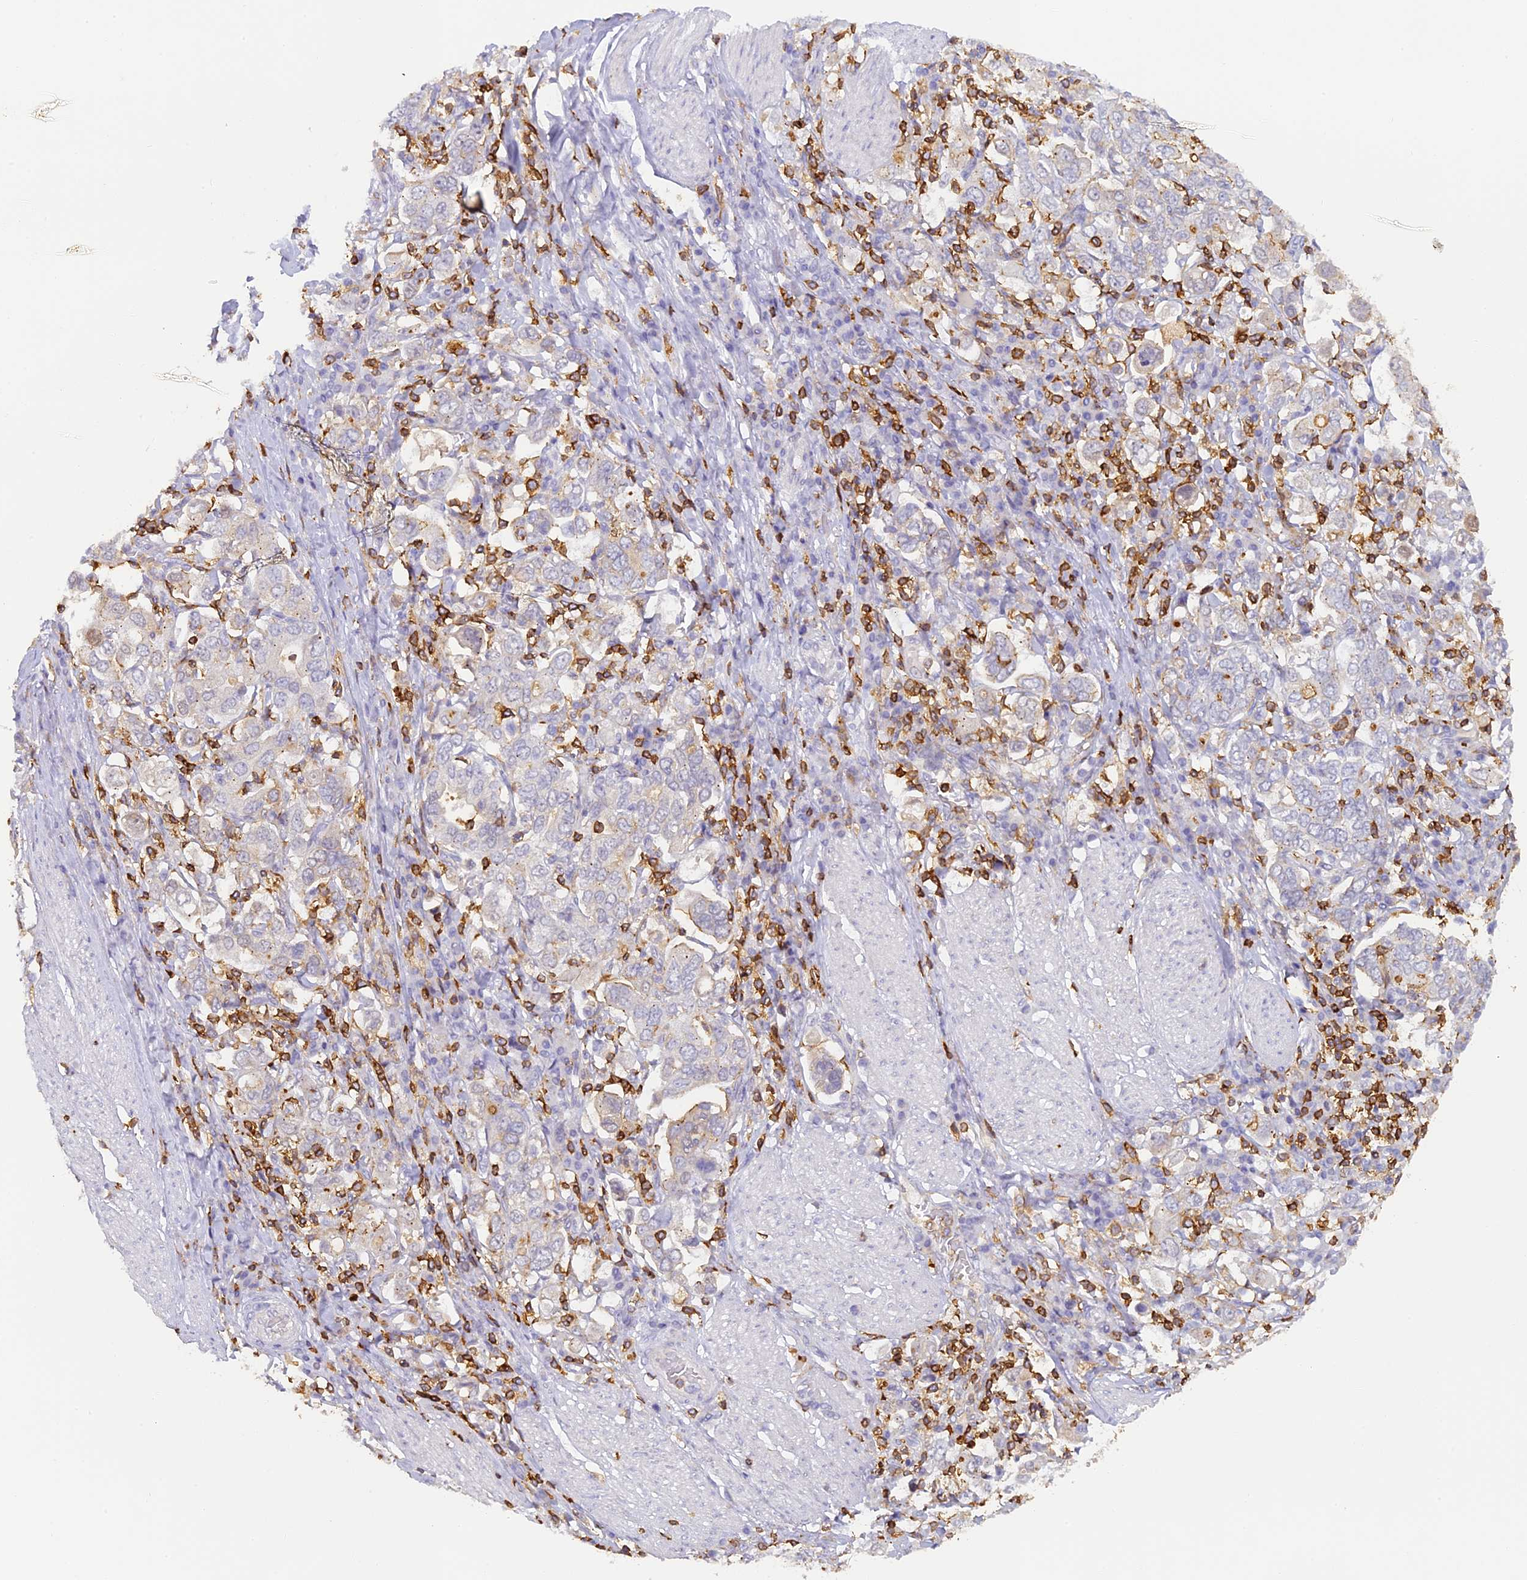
{"staining": {"intensity": "negative", "quantity": "none", "location": "none"}, "tissue": "stomach cancer", "cell_type": "Tumor cells", "image_type": "cancer", "snomed": [{"axis": "morphology", "description": "Adenocarcinoma, NOS"}, {"axis": "topography", "description": "Stomach, upper"}], "caption": "This is an immunohistochemistry (IHC) histopathology image of human stomach cancer (adenocarcinoma). There is no positivity in tumor cells.", "gene": "FYB1", "patient": {"sex": "male", "age": 62}}